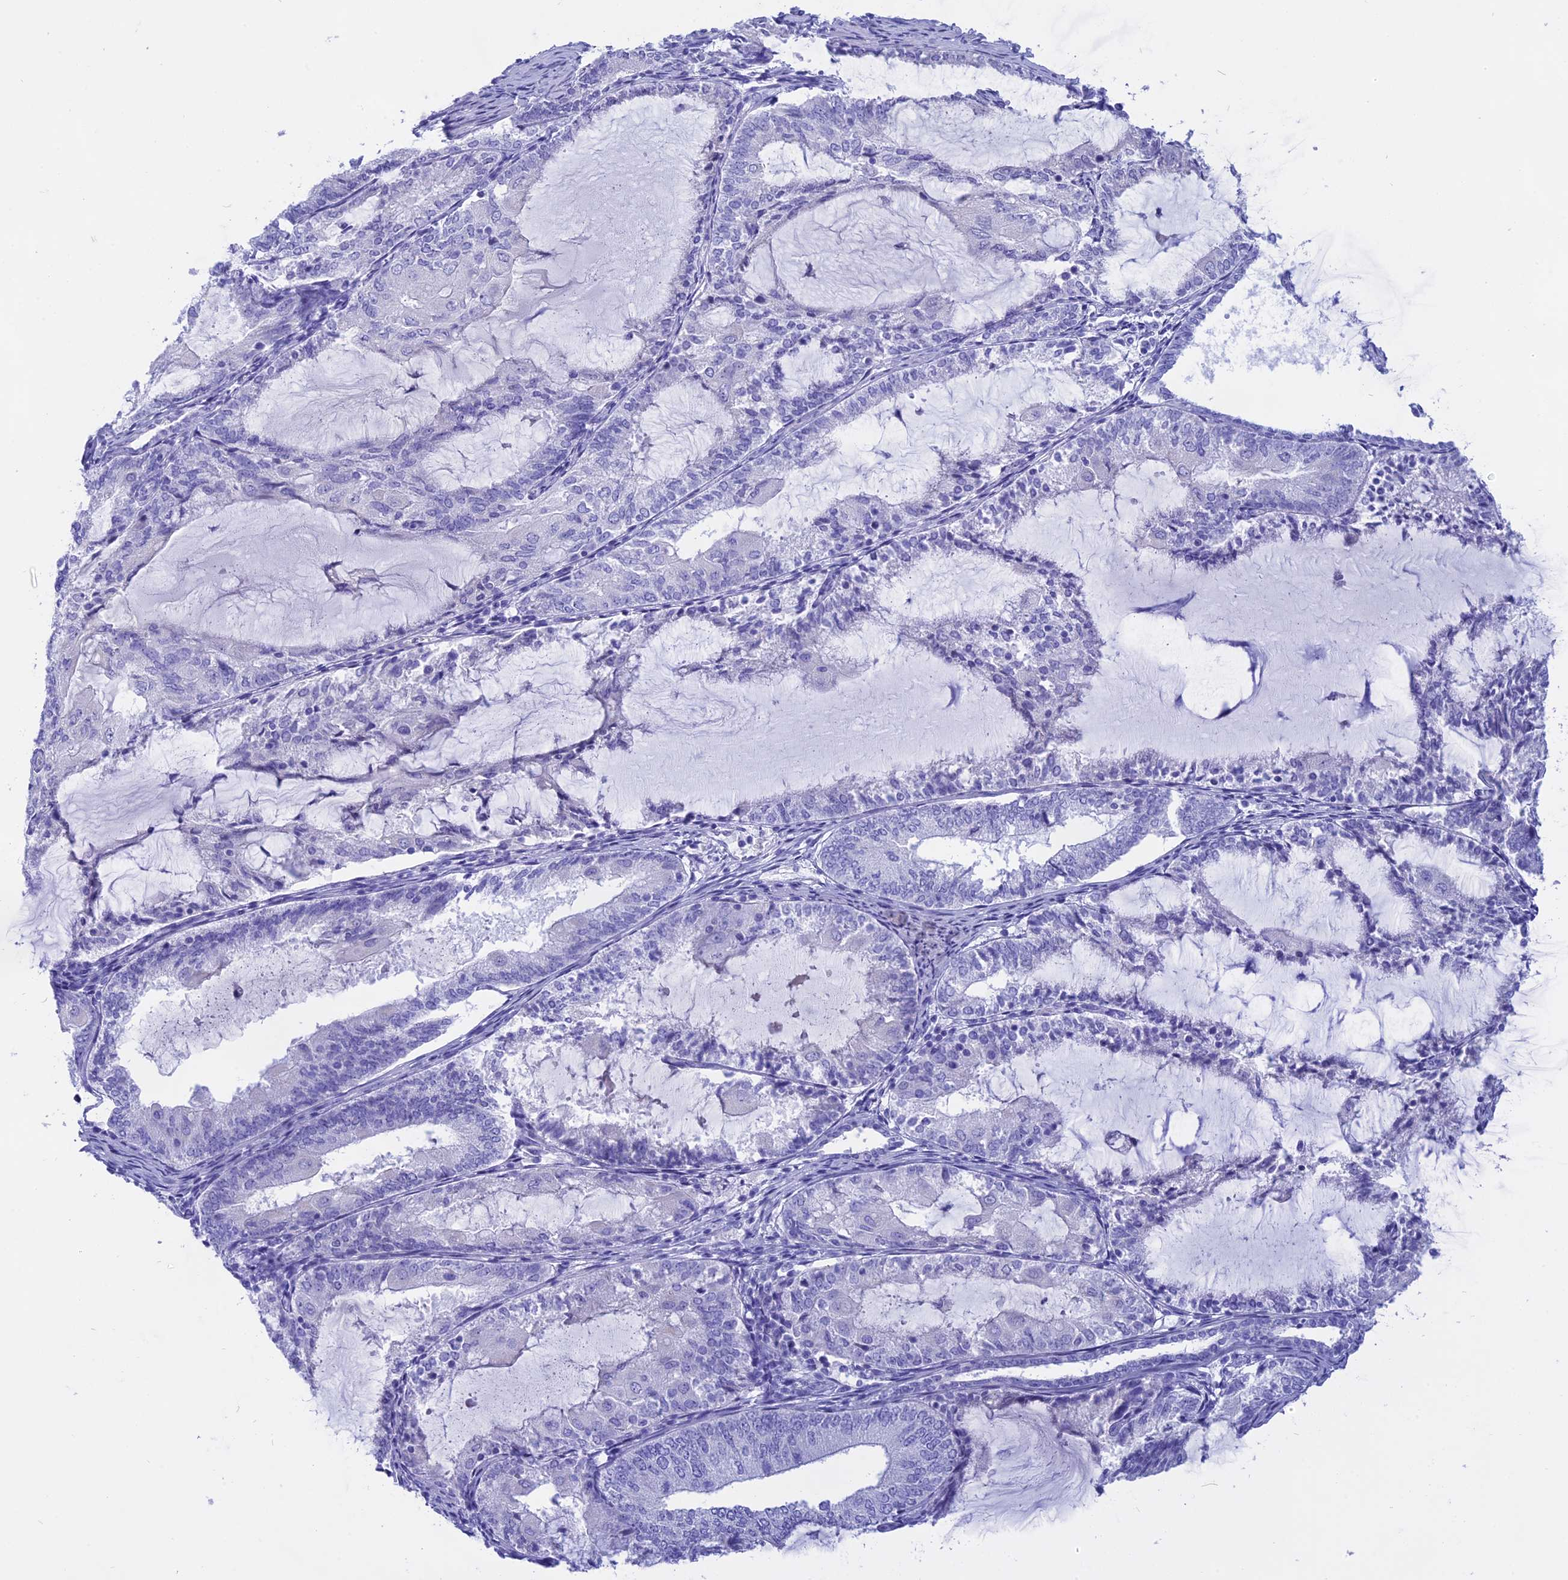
{"staining": {"intensity": "negative", "quantity": "none", "location": "none"}, "tissue": "endometrial cancer", "cell_type": "Tumor cells", "image_type": "cancer", "snomed": [{"axis": "morphology", "description": "Adenocarcinoma, NOS"}, {"axis": "topography", "description": "Endometrium"}], "caption": "Immunohistochemical staining of endometrial cancer exhibits no significant staining in tumor cells.", "gene": "ISCA1", "patient": {"sex": "female", "age": 81}}